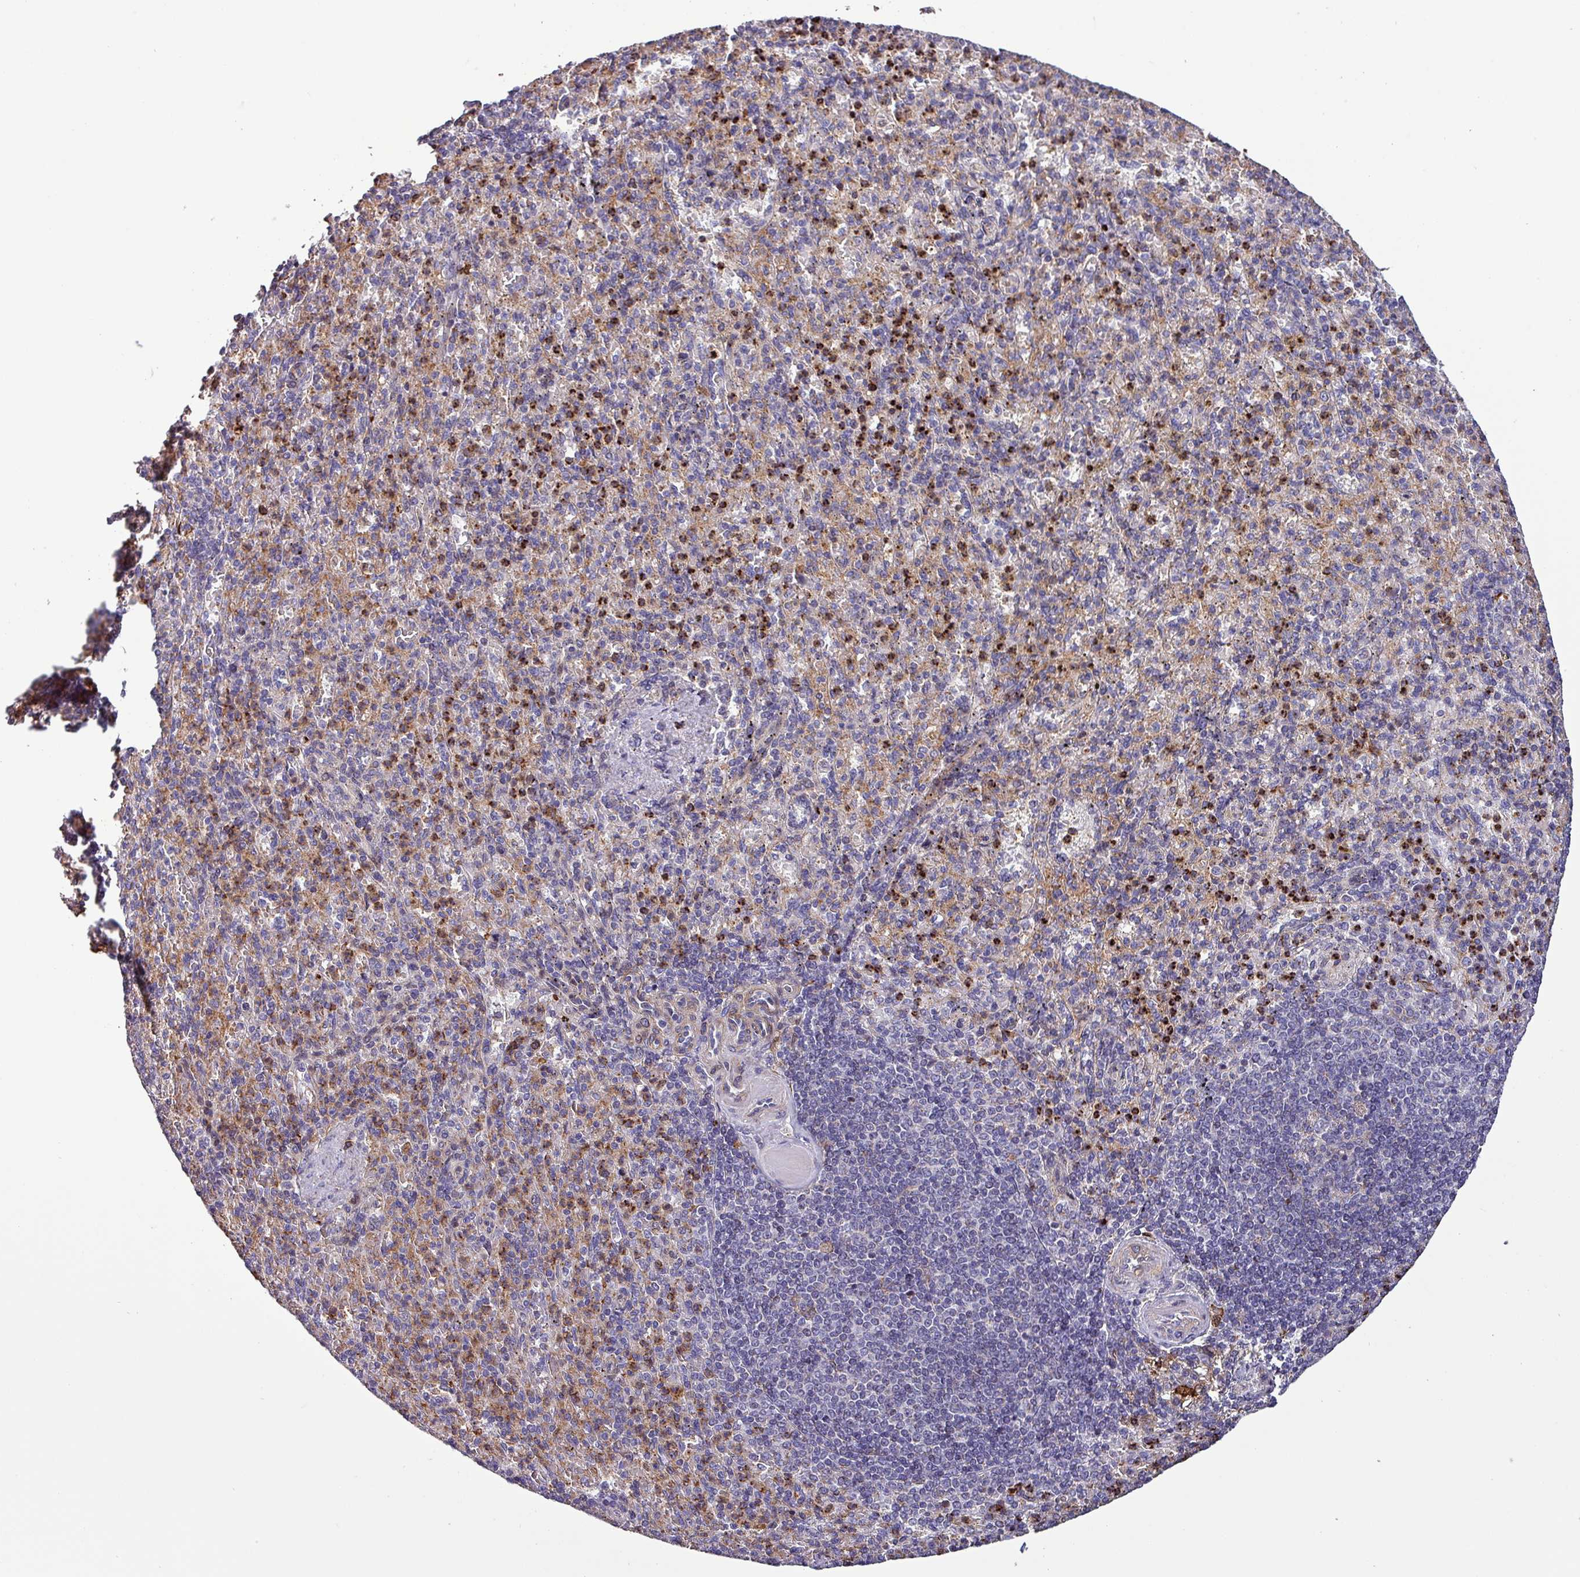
{"staining": {"intensity": "moderate", "quantity": "<25%", "location": "cytoplasmic/membranous"}, "tissue": "spleen", "cell_type": "Cells in red pulp", "image_type": "normal", "snomed": [{"axis": "morphology", "description": "Normal tissue, NOS"}, {"axis": "topography", "description": "Spleen"}], "caption": "Immunohistochemistry (IHC) (DAB) staining of benign spleen shows moderate cytoplasmic/membranous protein expression in about <25% of cells in red pulp.", "gene": "SCIN", "patient": {"sex": "female", "age": 74}}